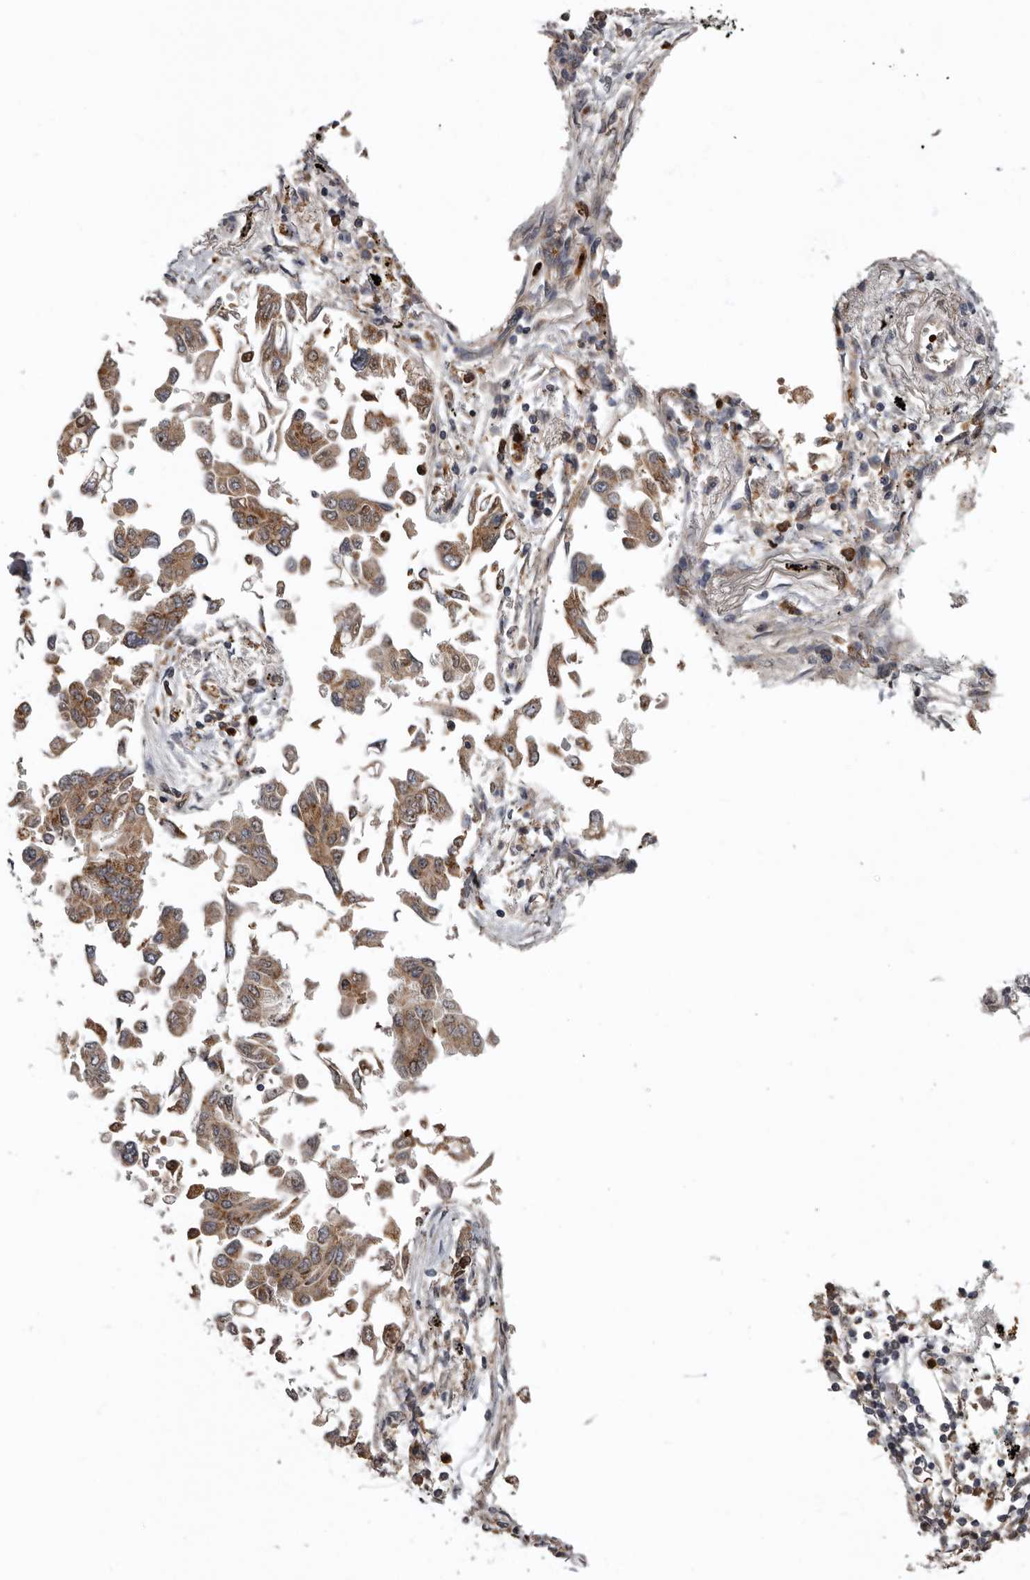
{"staining": {"intensity": "moderate", "quantity": ">75%", "location": "cytoplasmic/membranous"}, "tissue": "lung cancer", "cell_type": "Tumor cells", "image_type": "cancer", "snomed": [{"axis": "morphology", "description": "Adenocarcinoma, NOS"}, {"axis": "topography", "description": "Lung"}], "caption": "A medium amount of moderate cytoplasmic/membranous staining is seen in about >75% of tumor cells in lung cancer (adenocarcinoma) tissue.", "gene": "FGFR4", "patient": {"sex": "female", "age": 67}}